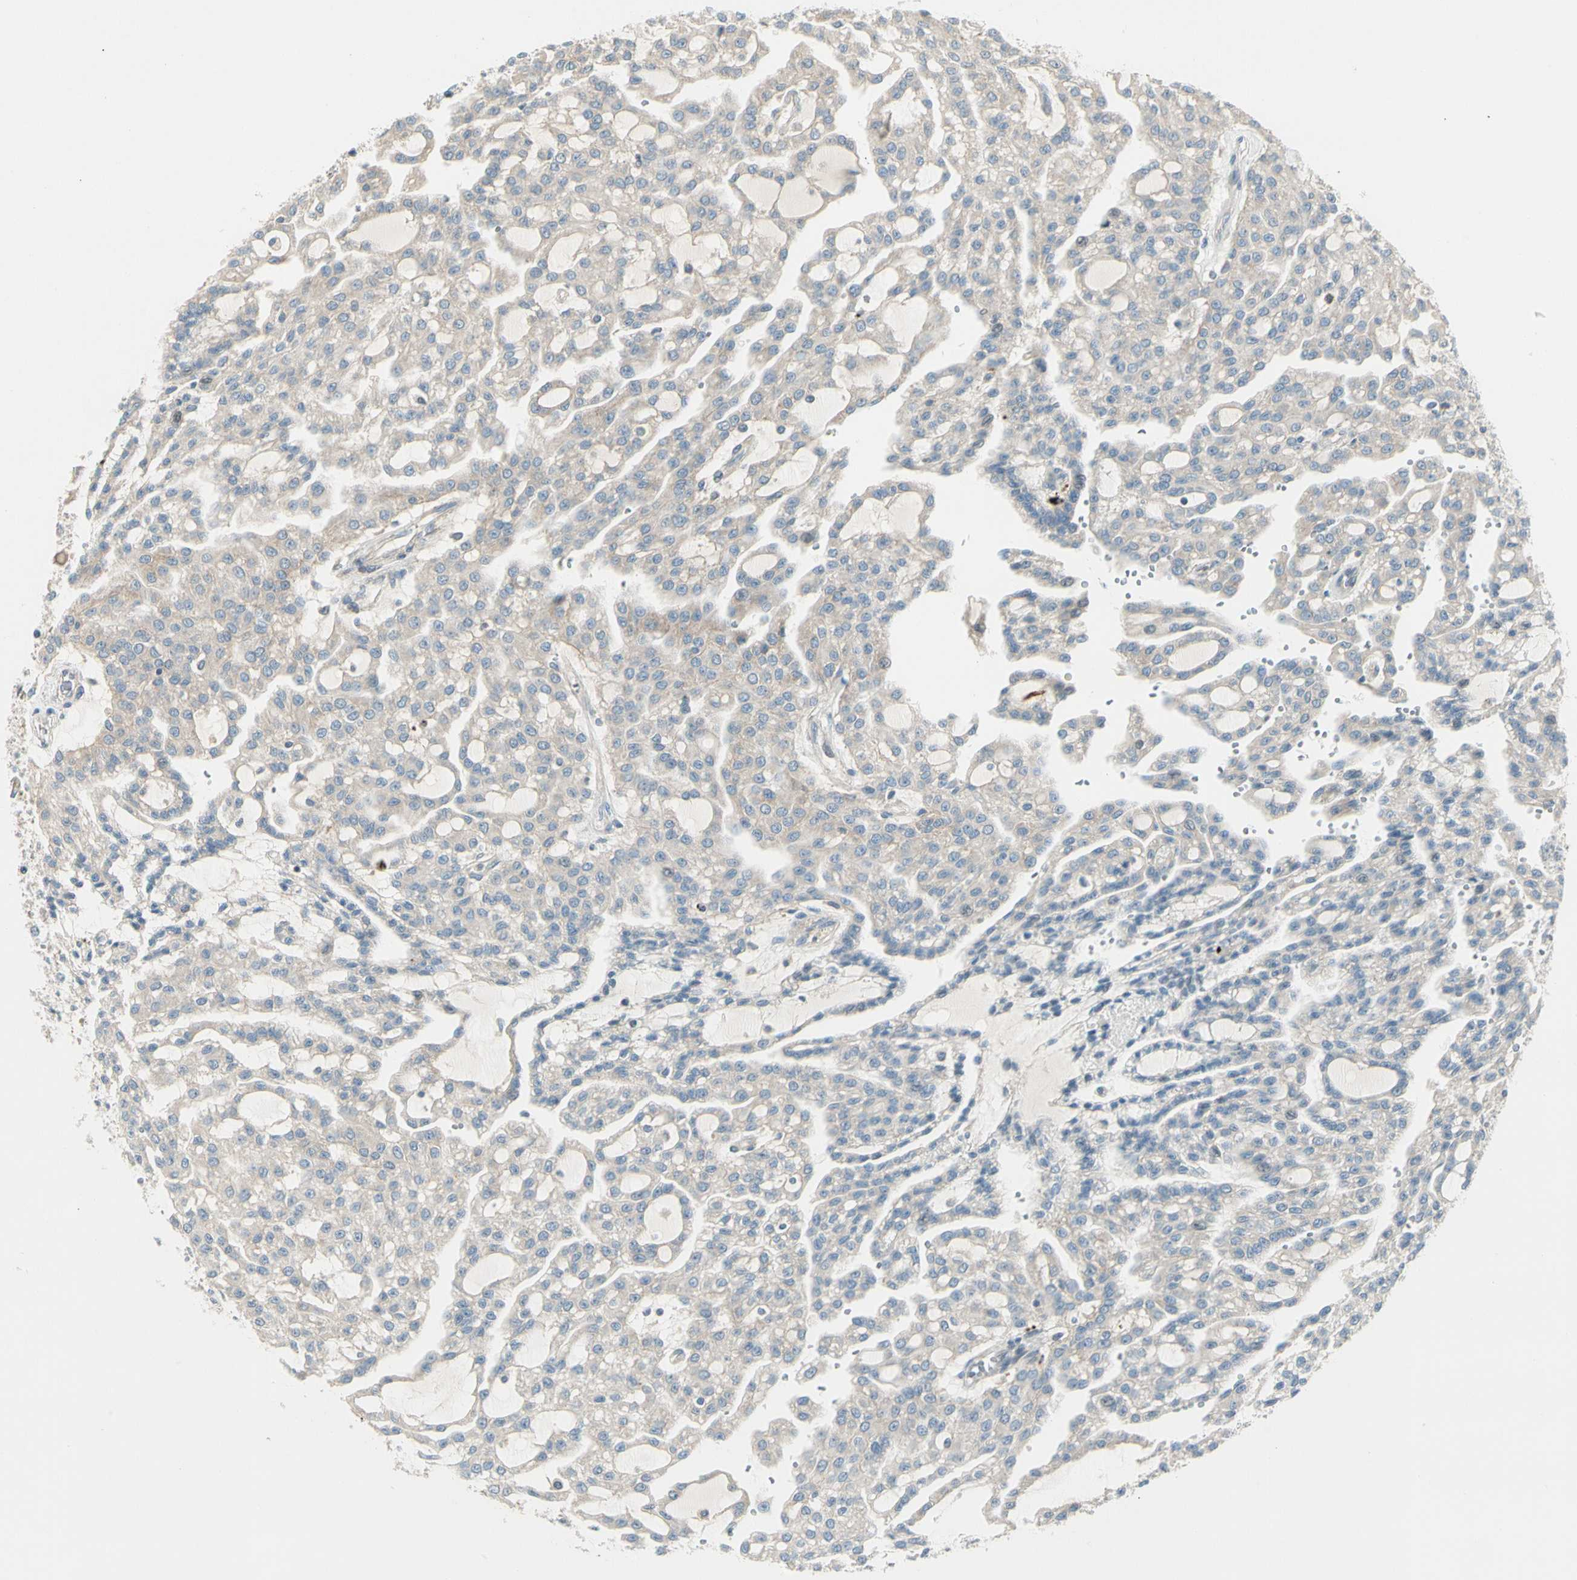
{"staining": {"intensity": "weak", "quantity": "25%-75%", "location": "cytoplasmic/membranous"}, "tissue": "renal cancer", "cell_type": "Tumor cells", "image_type": "cancer", "snomed": [{"axis": "morphology", "description": "Adenocarcinoma, NOS"}, {"axis": "topography", "description": "Kidney"}], "caption": "Renal cancer (adenocarcinoma) tissue exhibits weak cytoplasmic/membranous positivity in approximately 25%-75% of tumor cells, visualized by immunohistochemistry.", "gene": "ADGRA3", "patient": {"sex": "male", "age": 63}}